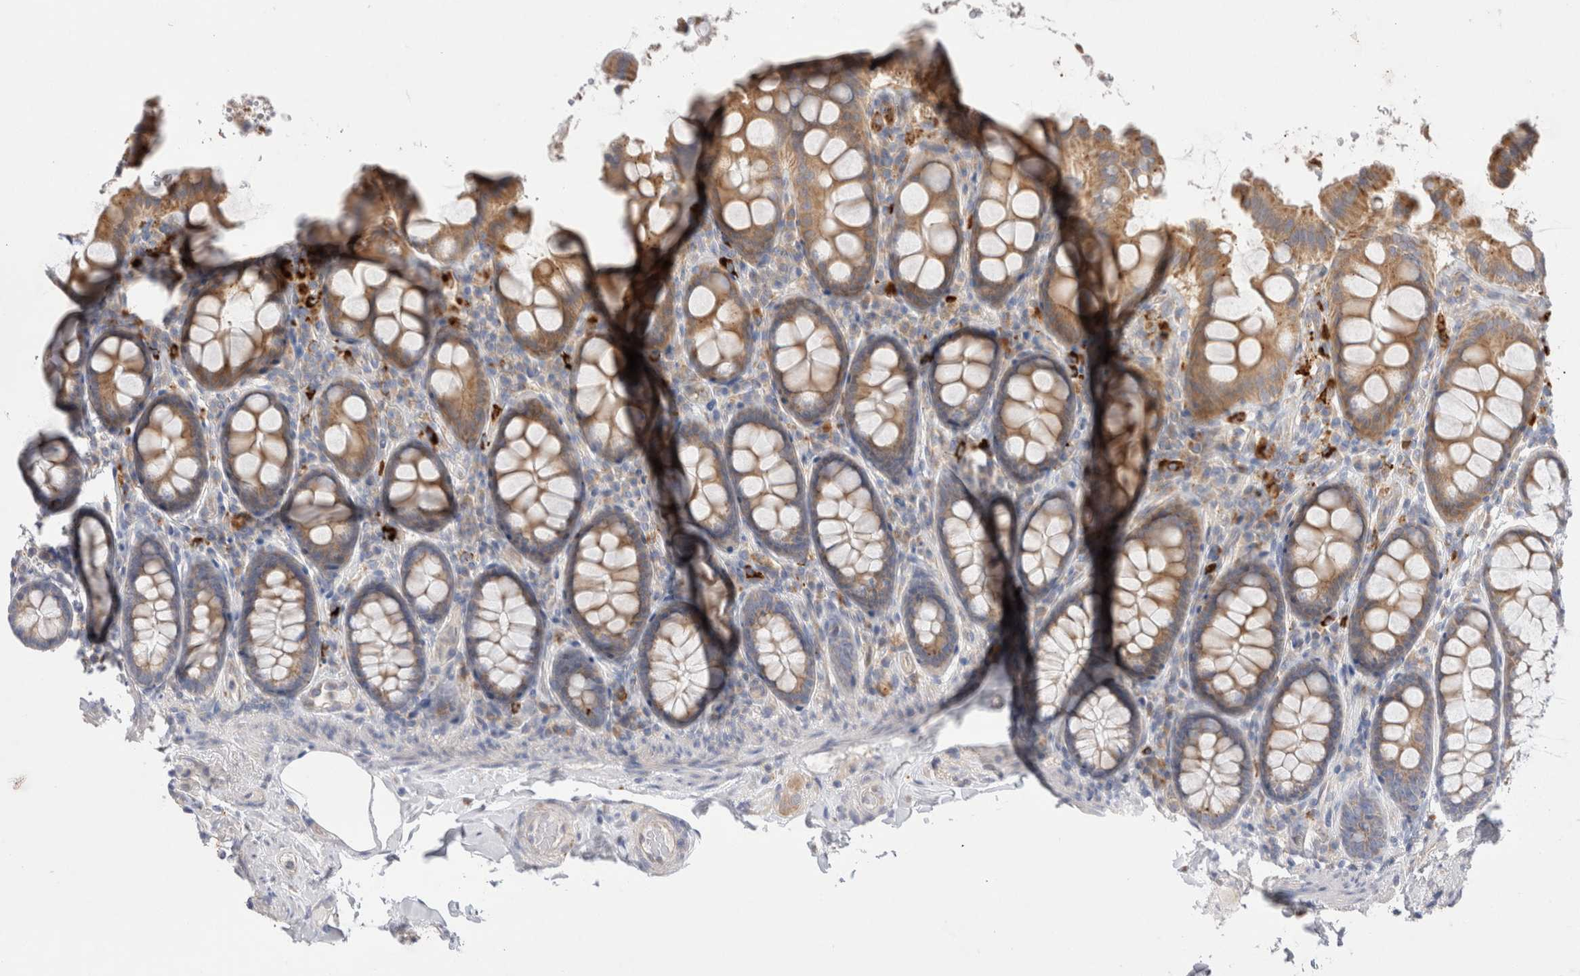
{"staining": {"intensity": "negative", "quantity": "none", "location": "none"}, "tissue": "colon", "cell_type": "Endothelial cells", "image_type": "normal", "snomed": [{"axis": "morphology", "description": "Normal tissue, NOS"}, {"axis": "topography", "description": "Colon"}, {"axis": "topography", "description": "Peripheral nerve tissue"}], "caption": "High power microscopy photomicrograph of an immunohistochemistry (IHC) image of unremarkable colon, revealing no significant staining in endothelial cells. (DAB immunohistochemistry, high magnification).", "gene": "TBC1D16", "patient": {"sex": "female", "age": 61}}